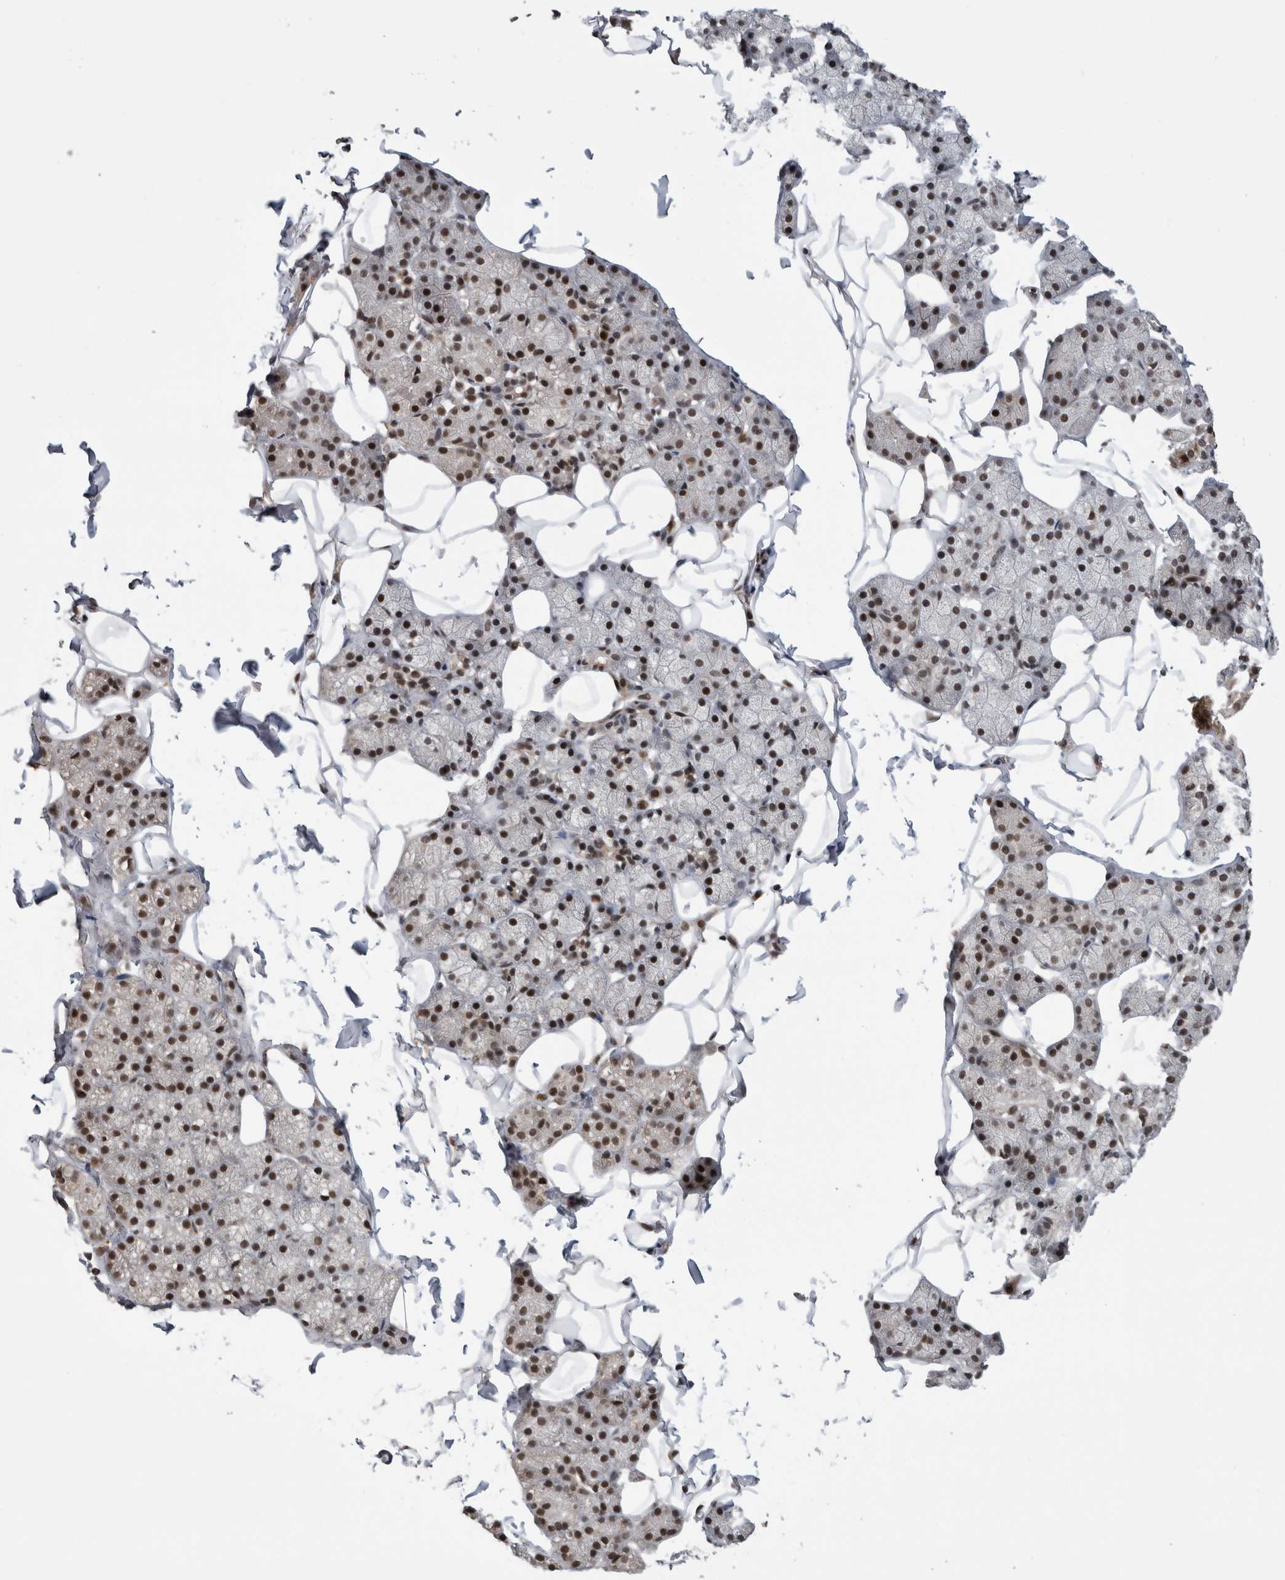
{"staining": {"intensity": "strong", "quantity": "25%-75%", "location": "nuclear"}, "tissue": "salivary gland", "cell_type": "Glandular cells", "image_type": "normal", "snomed": [{"axis": "morphology", "description": "Normal tissue, NOS"}, {"axis": "topography", "description": "Salivary gland"}], "caption": "High-magnification brightfield microscopy of benign salivary gland stained with DAB (brown) and counterstained with hematoxylin (blue). glandular cells exhibit strong nuclear expression is appreciated in about25%-75% of cells.", "gene": "CPSF2", "patient": {"sex": "female", "age": 33}}